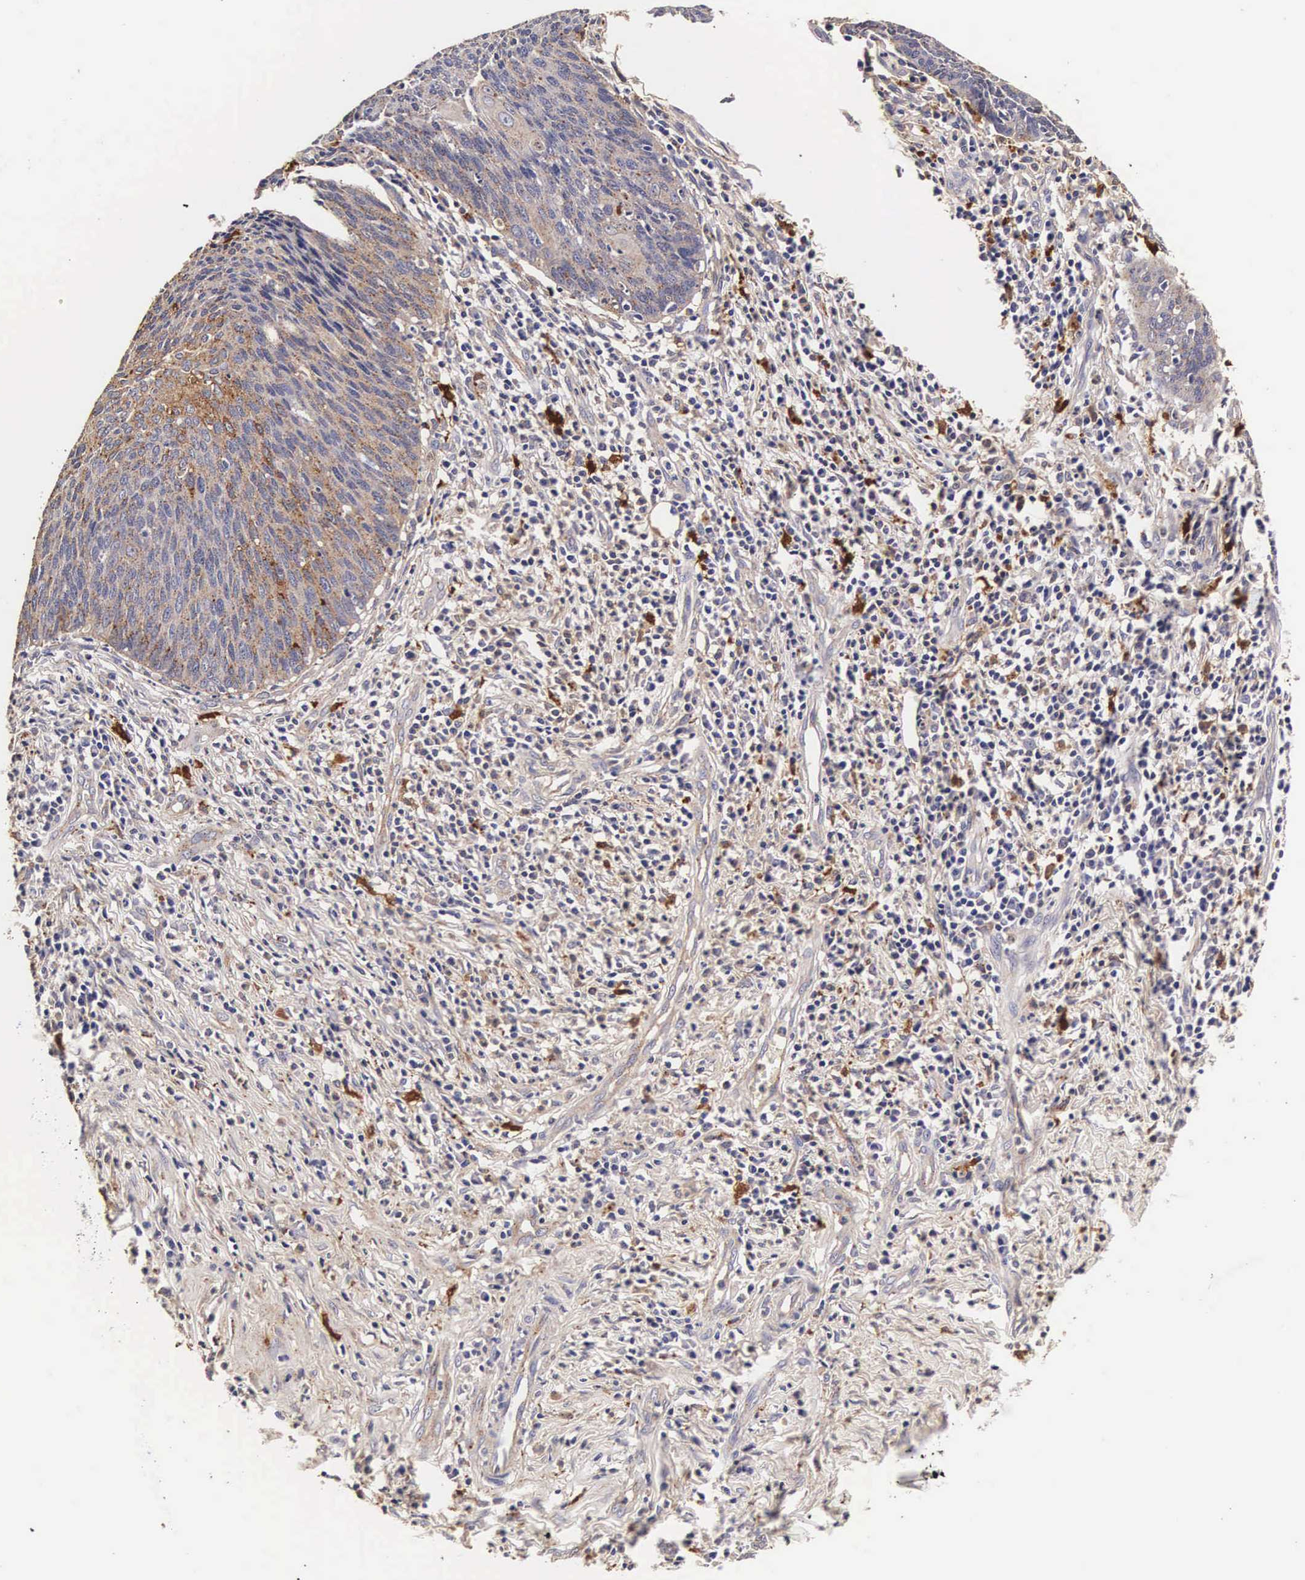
{"staining": {"intensity": "moderate", "quantity": "<25%", "location": "cytoplasmic/membranous"}, "tissue": "cervical cancer", "cell_type": "Tumor cells", "image_type": "cancer", "snomed": [{"axis": "morphology", "description": "Squamous cell carcinoma, NOS"}, {"axis": "topography", "description": "Cervix"}], "caption": "A micrograph of cervical cancer stained for a protein shows moderate cytoplasmic/membranous brown staining in tumor cells. The staining was performed using DAB (3,3'-diaminobenzidine) to visualize the protein expression in brown, while the nuclei were stained in blue with hematoxylin (Magnification: 20x).", "gene": "CTSB", "patient": {"sex": "female", "age": 41}}